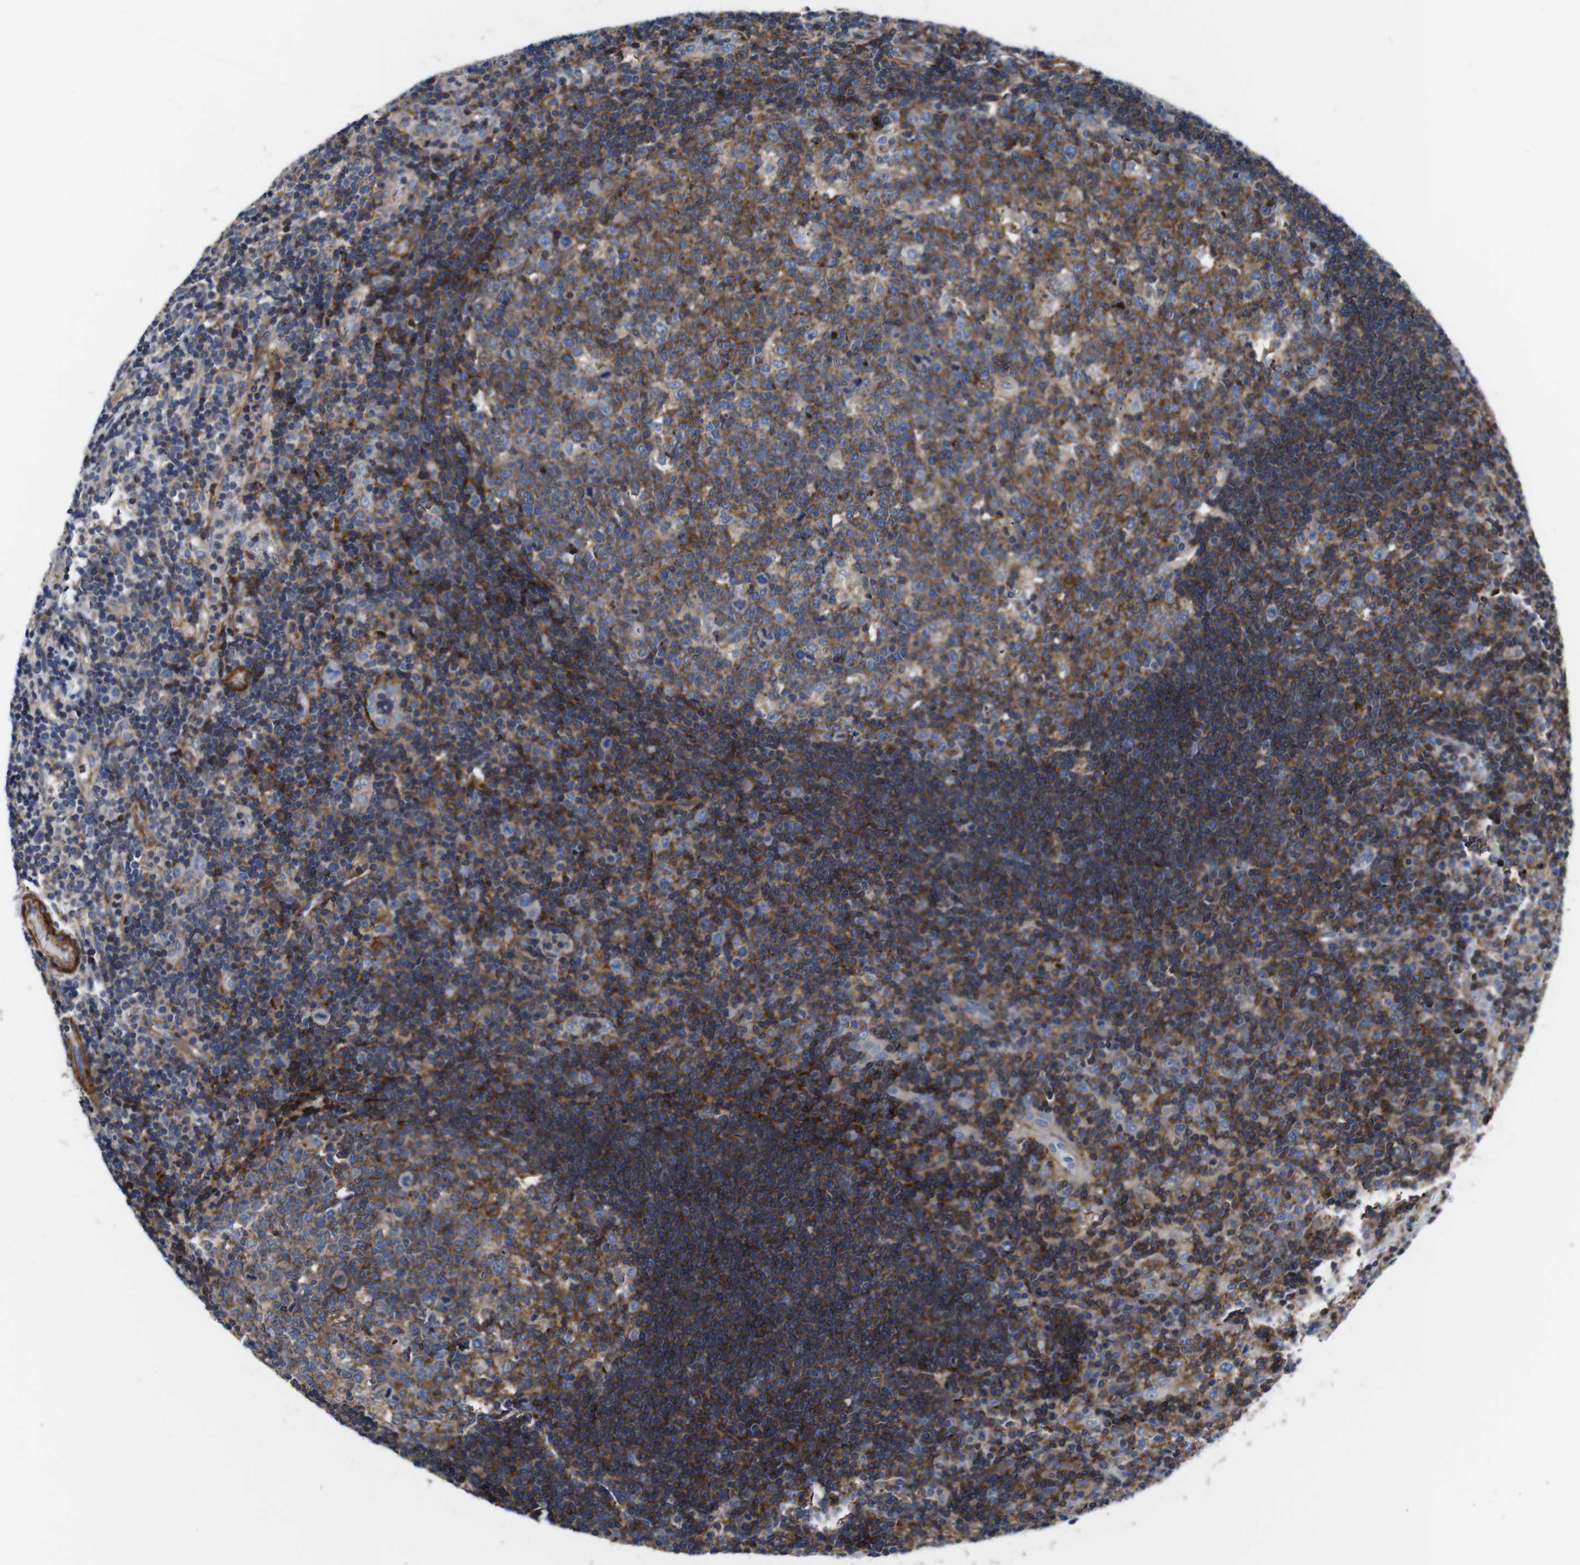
{"staining": {"intensity": "moderate", "quantity": ">75%", "location": "cytoplasmic/membranous"}, "tissue": "tonsil", "cell_type": "Germinal center cells", "image_type": "normal", "snomed": [{"axis": "morphology", "description": "Normal tissue, NOS"}, {"axis": "topography", "description": "Tonsil"}], "caption": "Immunohistochemistry (IHC) micrograph of normal human tonsil stained for a protein (brown), which demonstrates medium levels of moderate cytoplasmic/membranous staining in about >75% of germinal center cells.", "gene": "GPR4", "patient": {"sex": "female", "age": 40}}